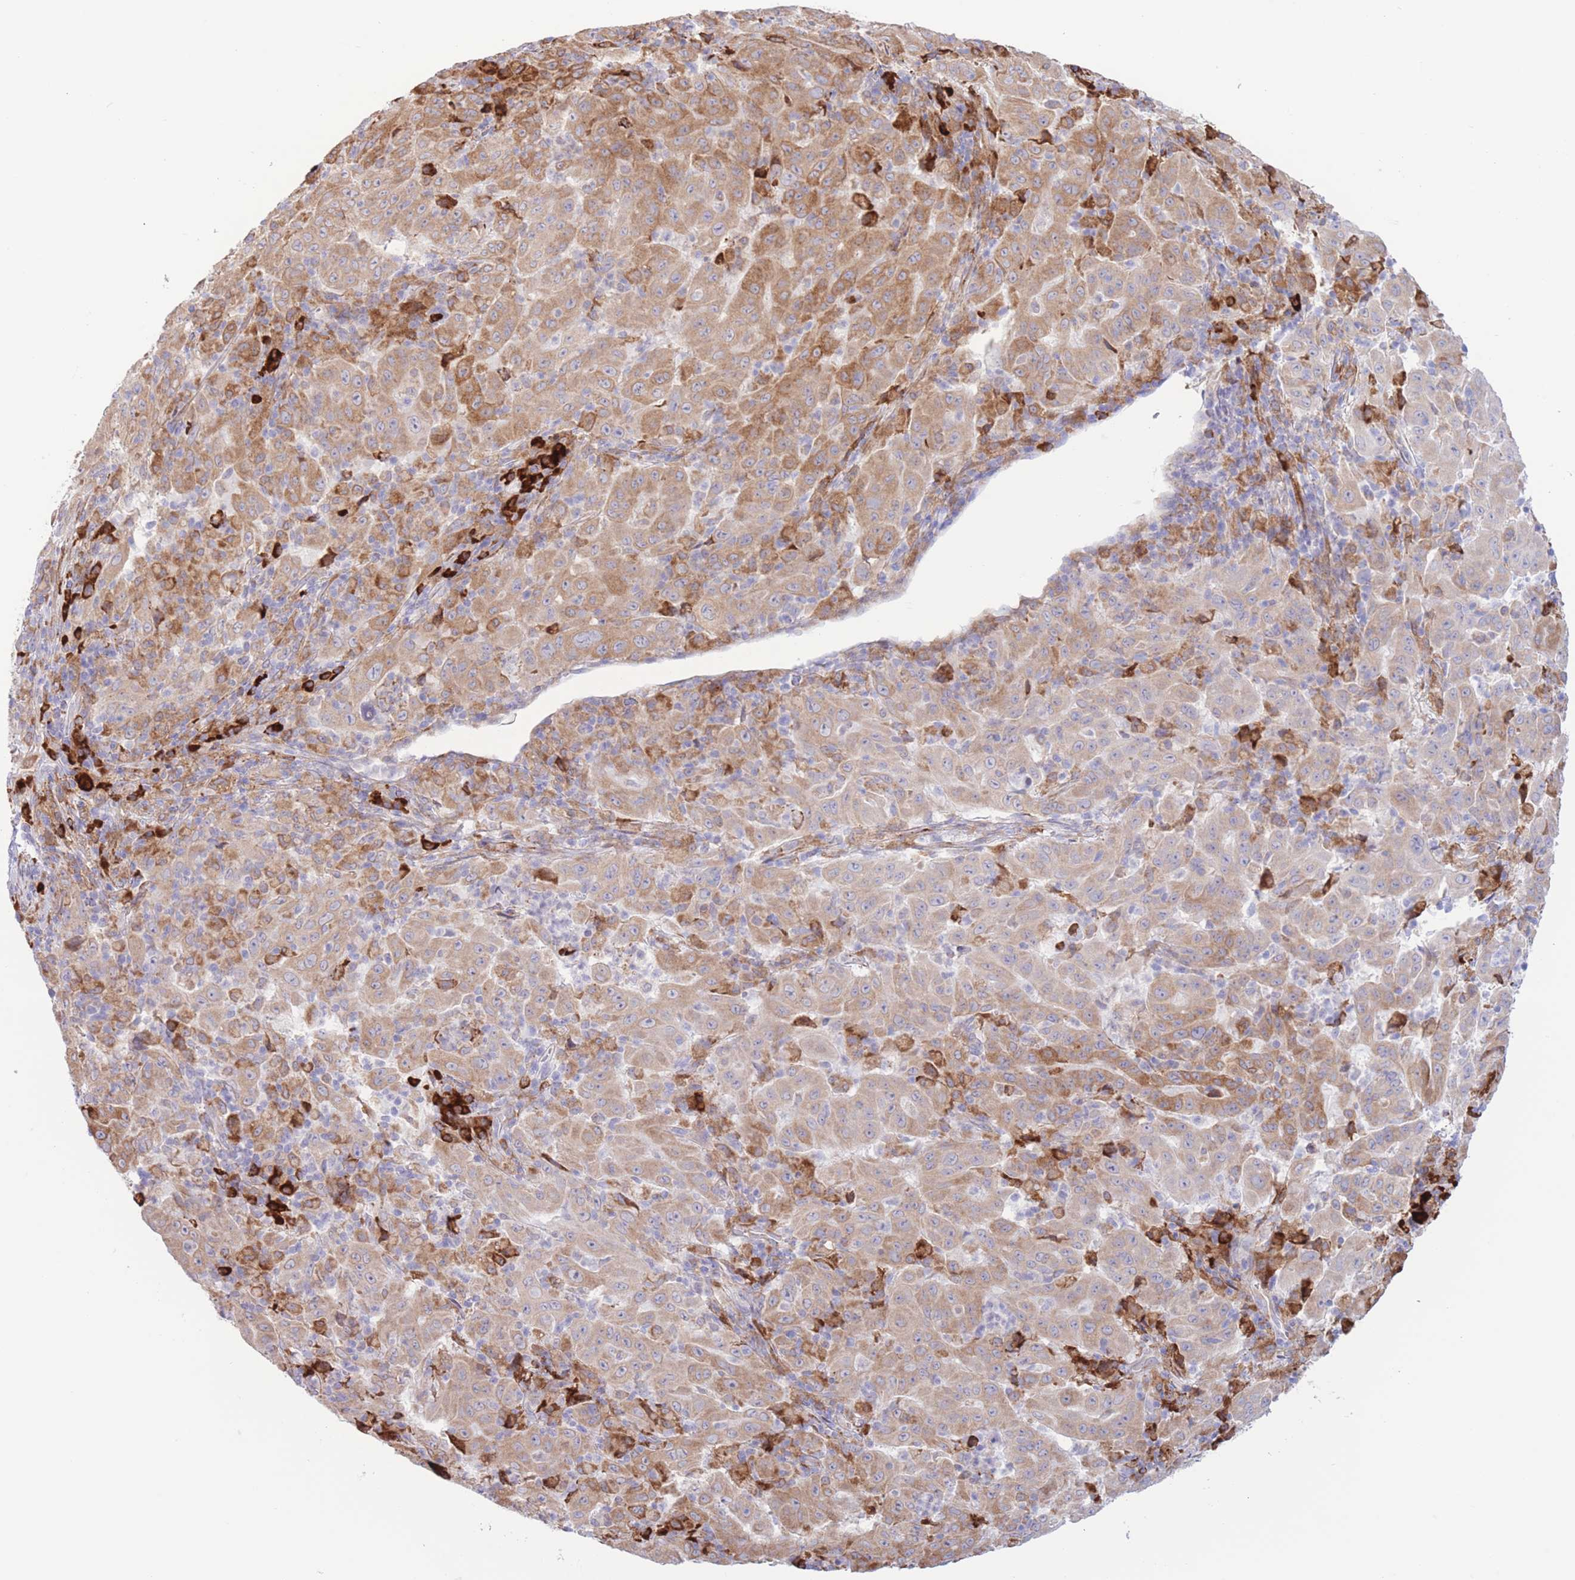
{"staining": {"intensity": "moderate", "quantity": ">75%", "location": "cytoplasmic/membranous"}, "tissue": "pancreatic cancer", "cell_type": "Tumor cells", "image_type": "cancer", "snomed": [{"axis": "morphology", "description": "Adenocarcinoma, NOS"}, {"axis": "topography", "description": "Pancreas"}], "caption": "The image demonstrates a brown stain indicating the presence of a protein in the cytoplasmic/membranous of tumor cells in pancreatic cancer. The staining is performed using DAB brown chromogen to label protein expression. The nuclei are counter-stained blue using hematoxylin.", "gene": "MYDGF", "patient": {"sex": "male", "age": 63}}